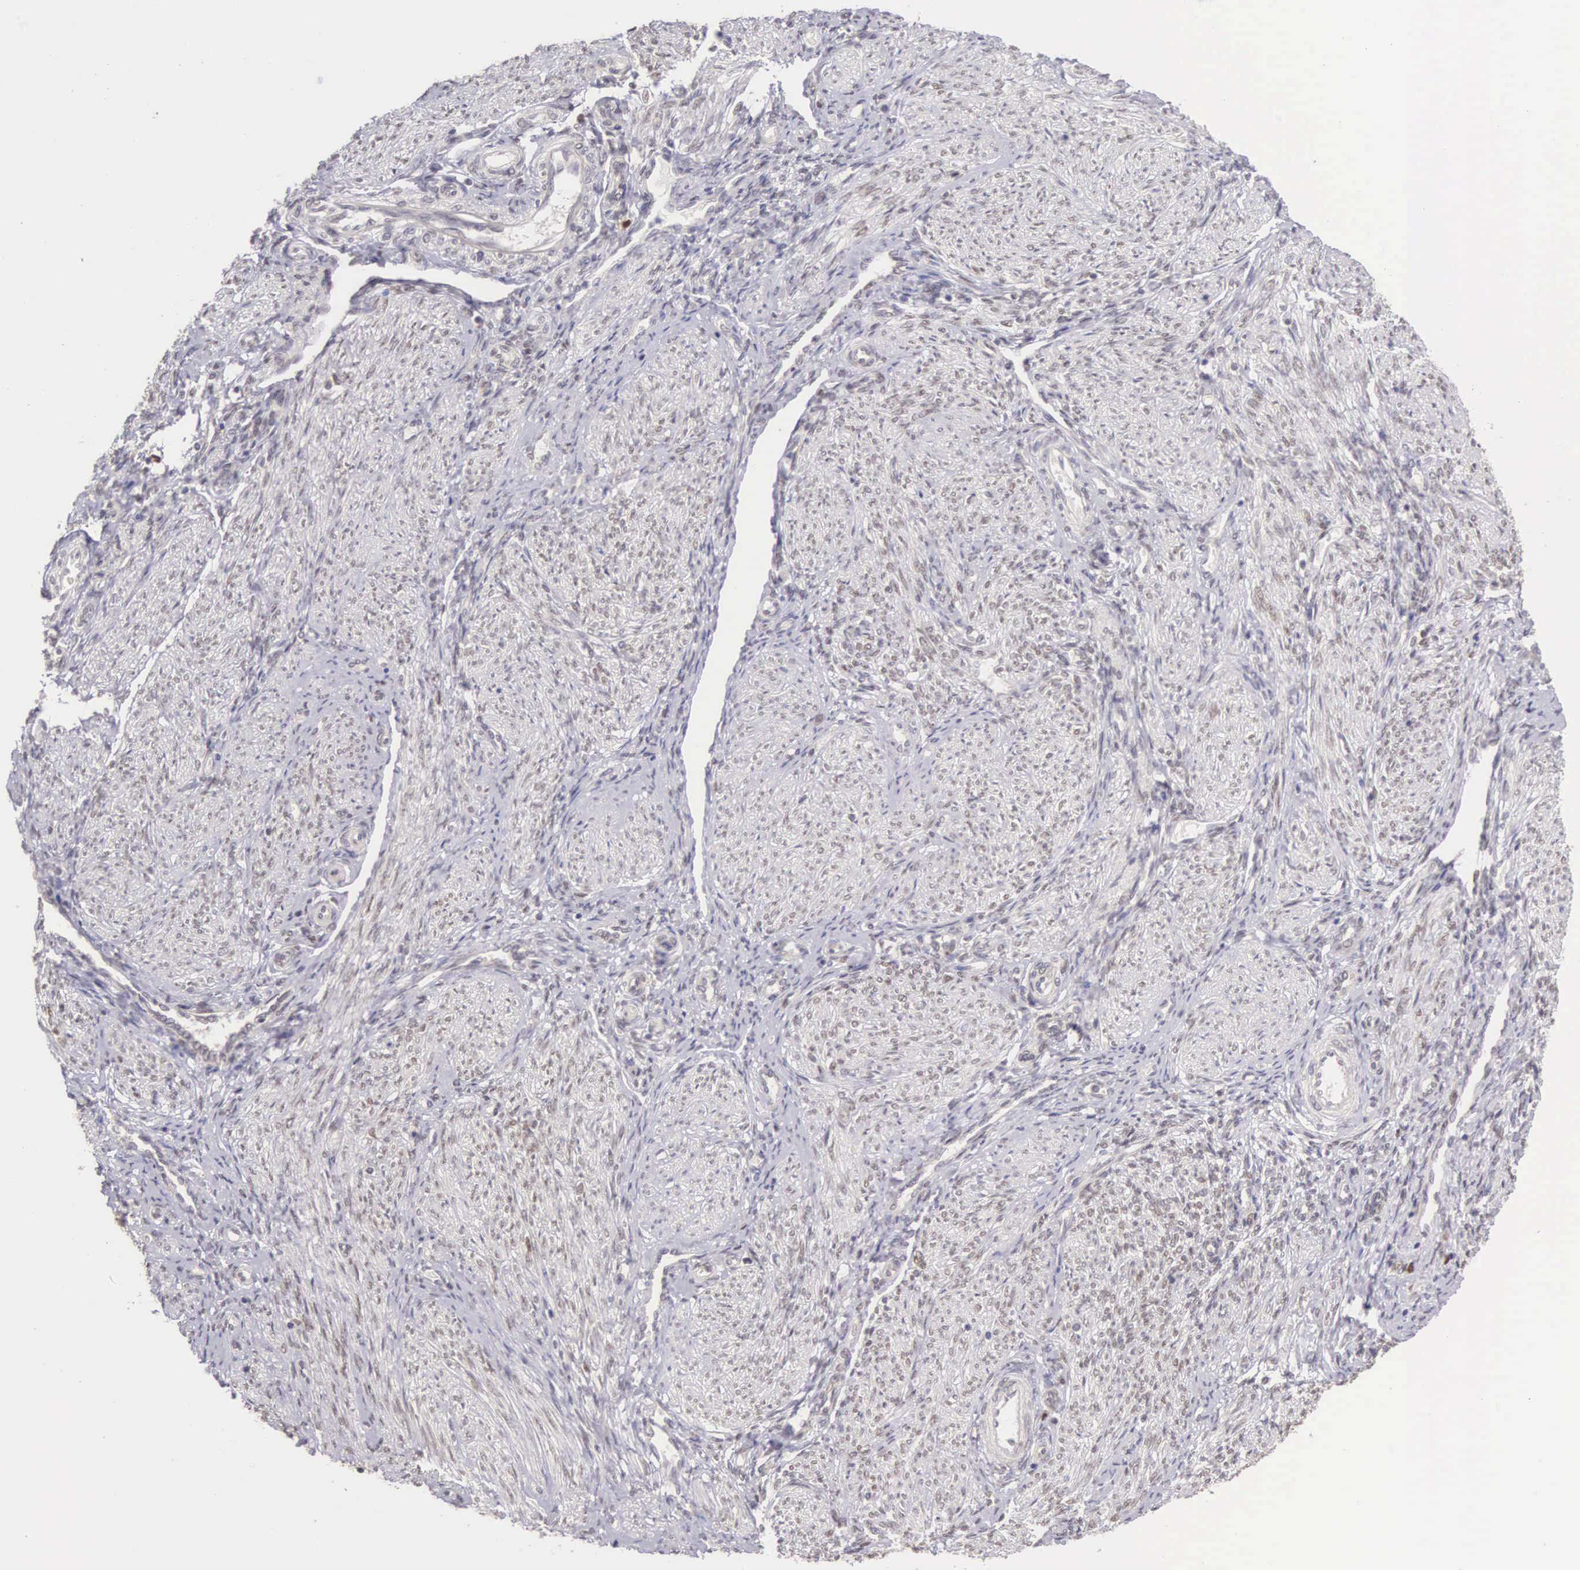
{"staining": {"intensity": "moderate", "quantity": "25%-75%", "location": "nuclear"}, "tissue": "endometrium", "cell_type": "Cells in endometrial stroma", "image_type": "normal", "snomed": [{"axis": "morphology", "description": "Normal tissue, NOS"}, {"axis": "topography", "description": "Endometrium"}], "caption": "This image displays immunohistochemistry staining of benign endometrium, with medium moderate nuclear expression in approximately 25%-75% of cells in endometrial stroma.", "gene": "CCDC117", "patient": {"sex": "female", "age": 36}}